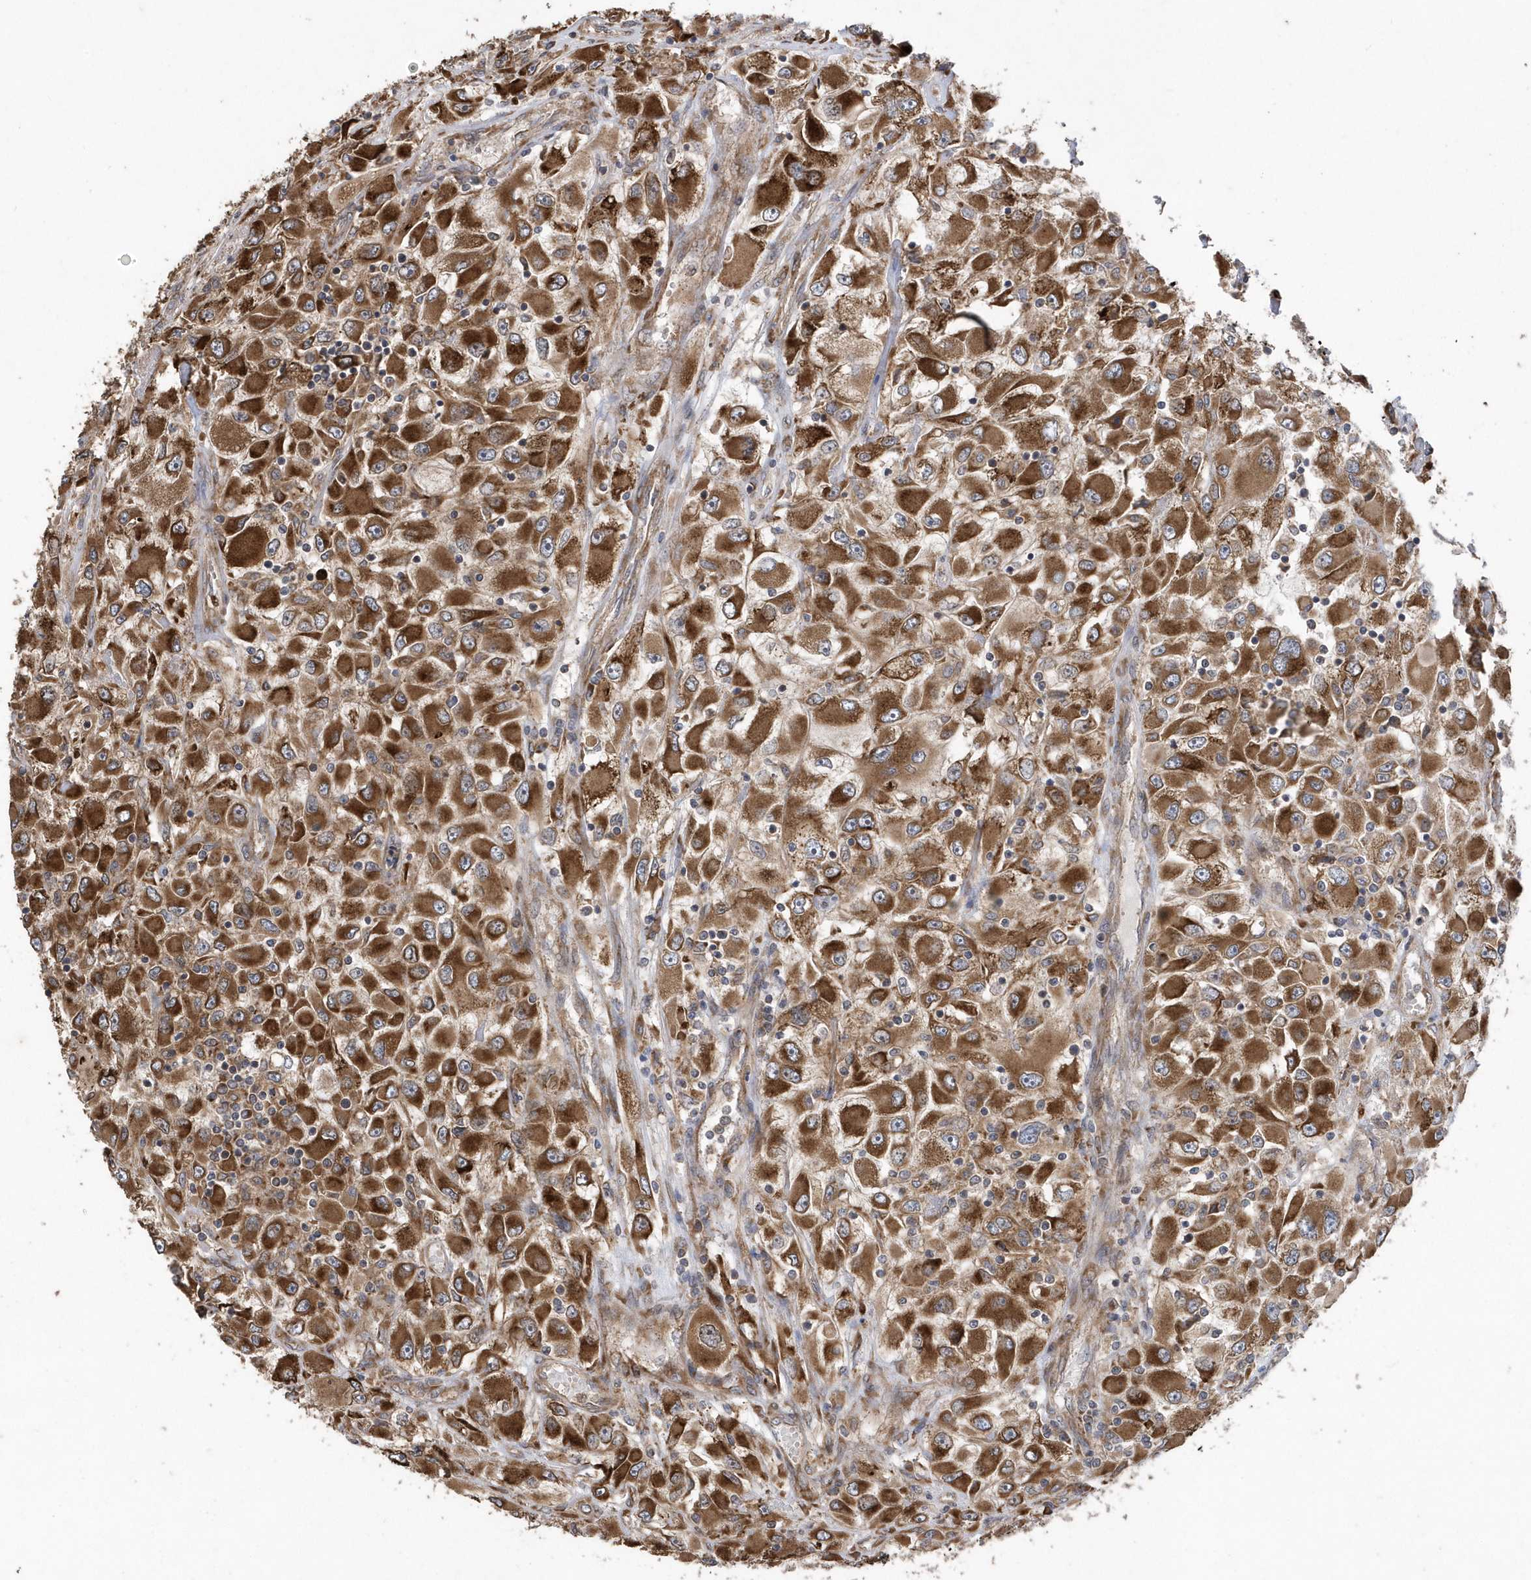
{"staining": {"intensity": "strong", "quantity": ">75%", "location": "cytoplasmic/membranous"}, "tissue": "renal cancer", "cell_type": "Tumor cells", "image_type": "cancer", "snomed": [{"axis": "morphology", "description": "Adenocarcinoma, NOS"}, {"axis": "topography", "description": "Kidney"}], "caption": "Human adenocarcinoma (renal) stained with a protein marker displays strong staining in tumor cells.", "gene": "WASHC5", "patient": {"sex": "female", "age": 52}}